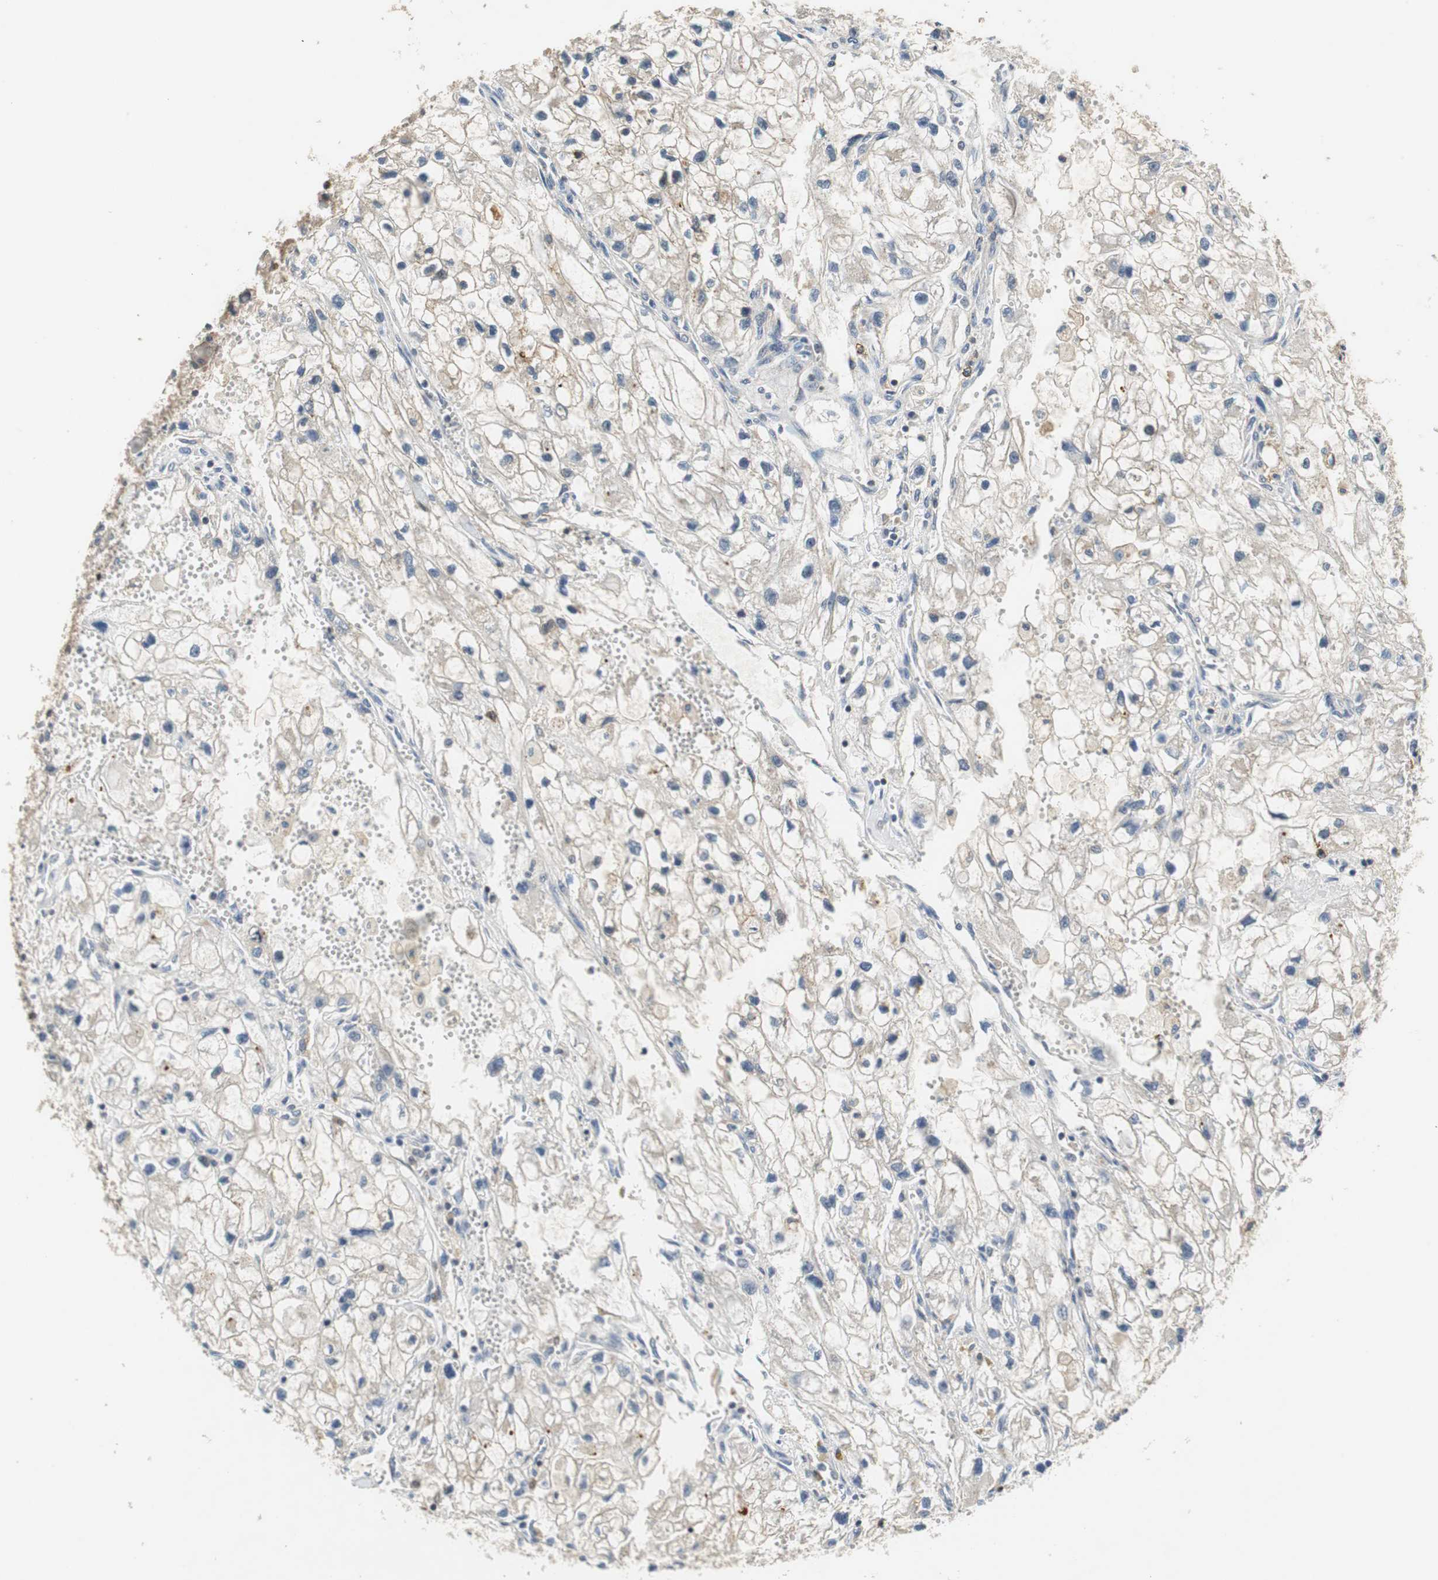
{"staining": {"intensity": "weak", "quantity": "25%-75%", "location": "cytoplasmic/membranous"}, "tissue": "renal cancer", "cell_type": "Tumor cells", "image_type": "cancer", "snomed": [{"axis": "morphology", "description": "Adenocarcinoma, NOS"}, {"axis": "topography", "description": "Kidney"}], "caption": "This histopathology image displays adenocarcinoma (renal) stained with IHC to label a protein in brown. The cytoplasmic/membranous of tumor cells show weak positivity for the protein. Nuclei are counter-stained blue.", "gene": "GLCCI1", "patient": {"sex": "female", "age": 70}}